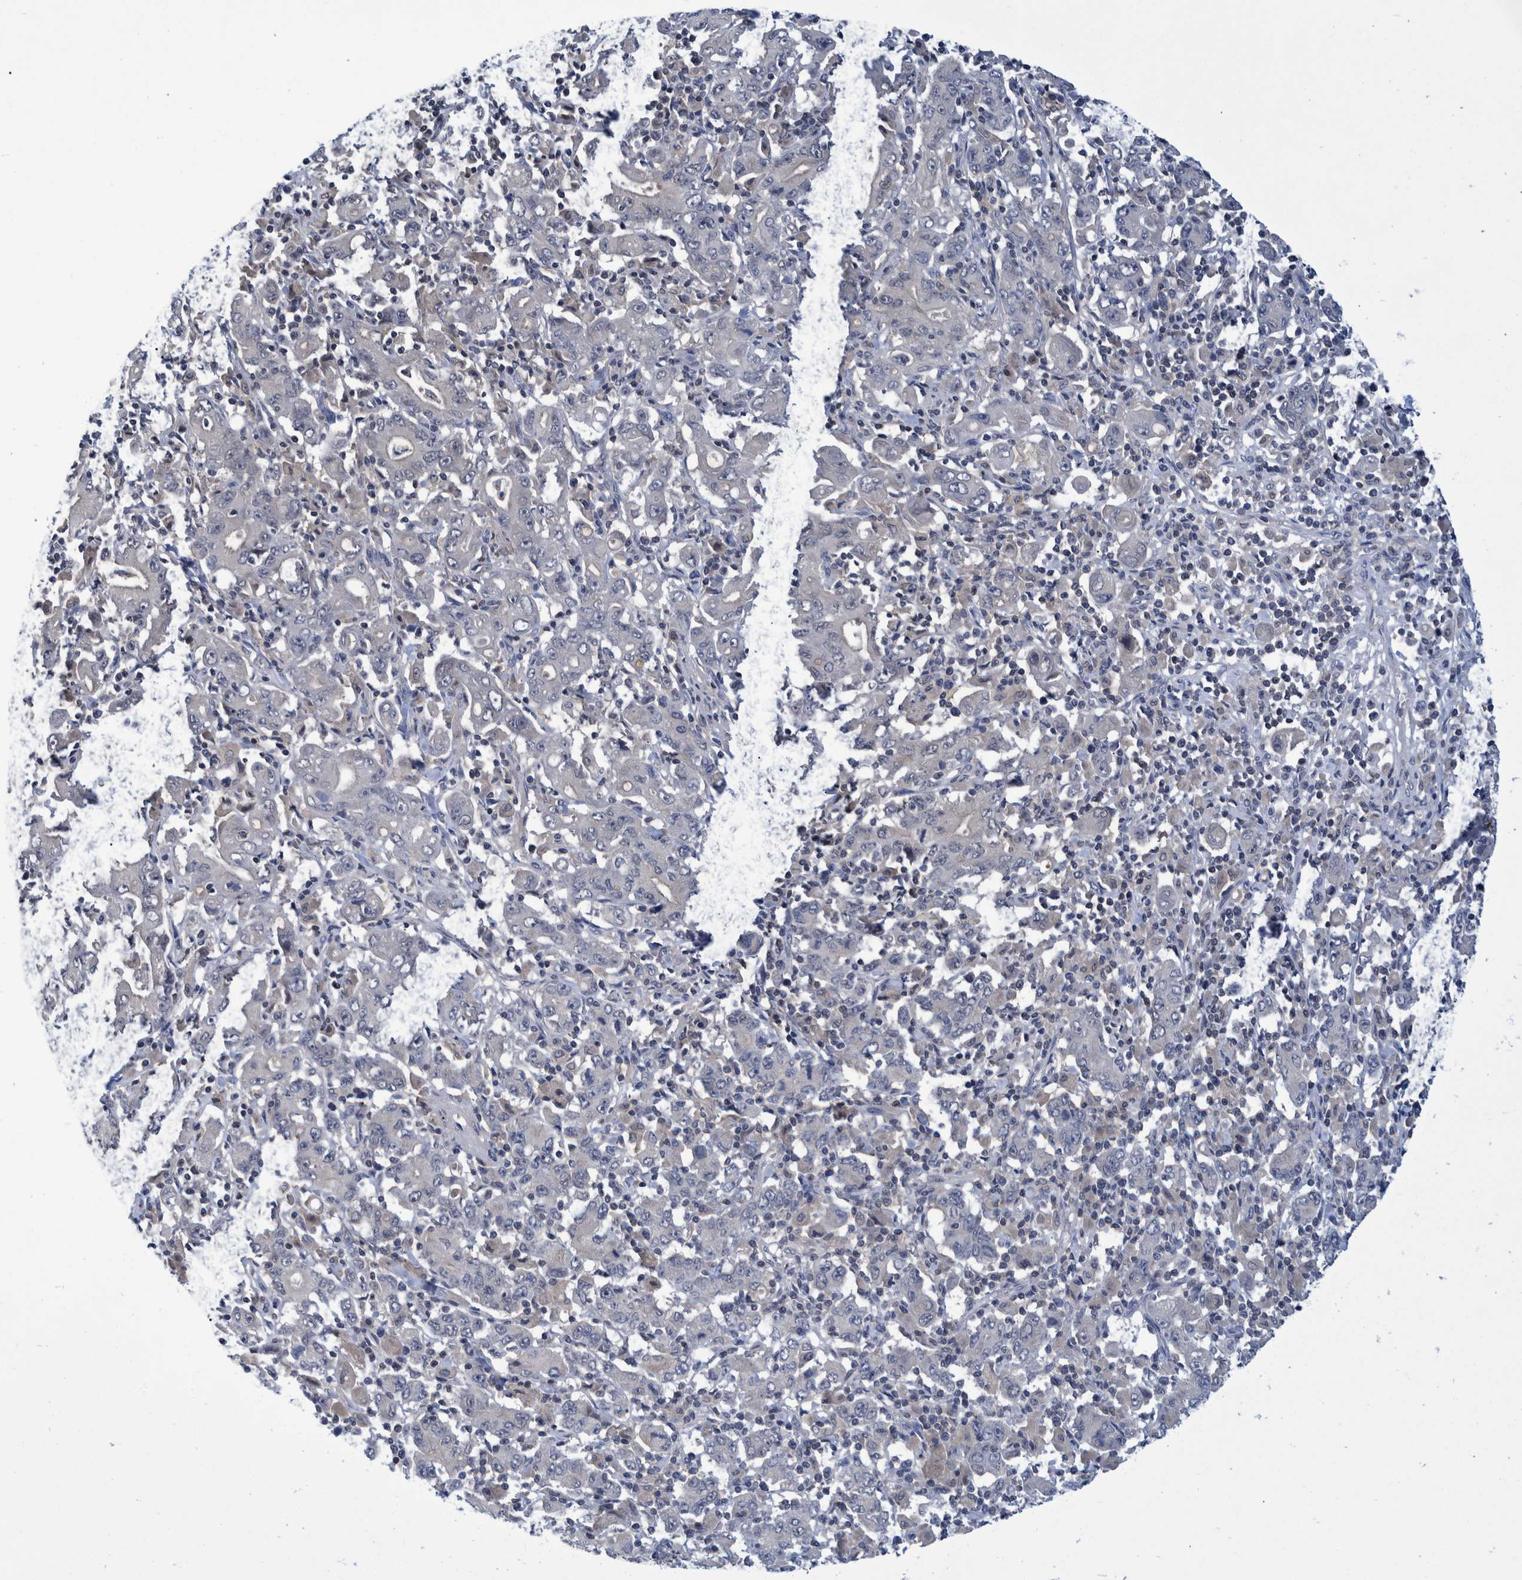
{"staining": {"intensity": "negative", "quantity": "none", "location": "none"}, "tissue": "stomach cancer", "cell_type": "Tumor cells", "image_type": "cancer", "snomed": [{"axis": "morphology", "description": "Adenocarcinoma, NOS"}, {"axis": "topography", "description": "Stomach, upper"}], "caption": "Immunohistochemistry (IHC) micrograph of neoplastic tissue: human stomach adenocarcinoma stained with DAB displays no significant protein expression in tumor cells. Nuclei are stained in blue.", "gene": "PCYT2", "patient": {"sex": "male", "age": 69}}